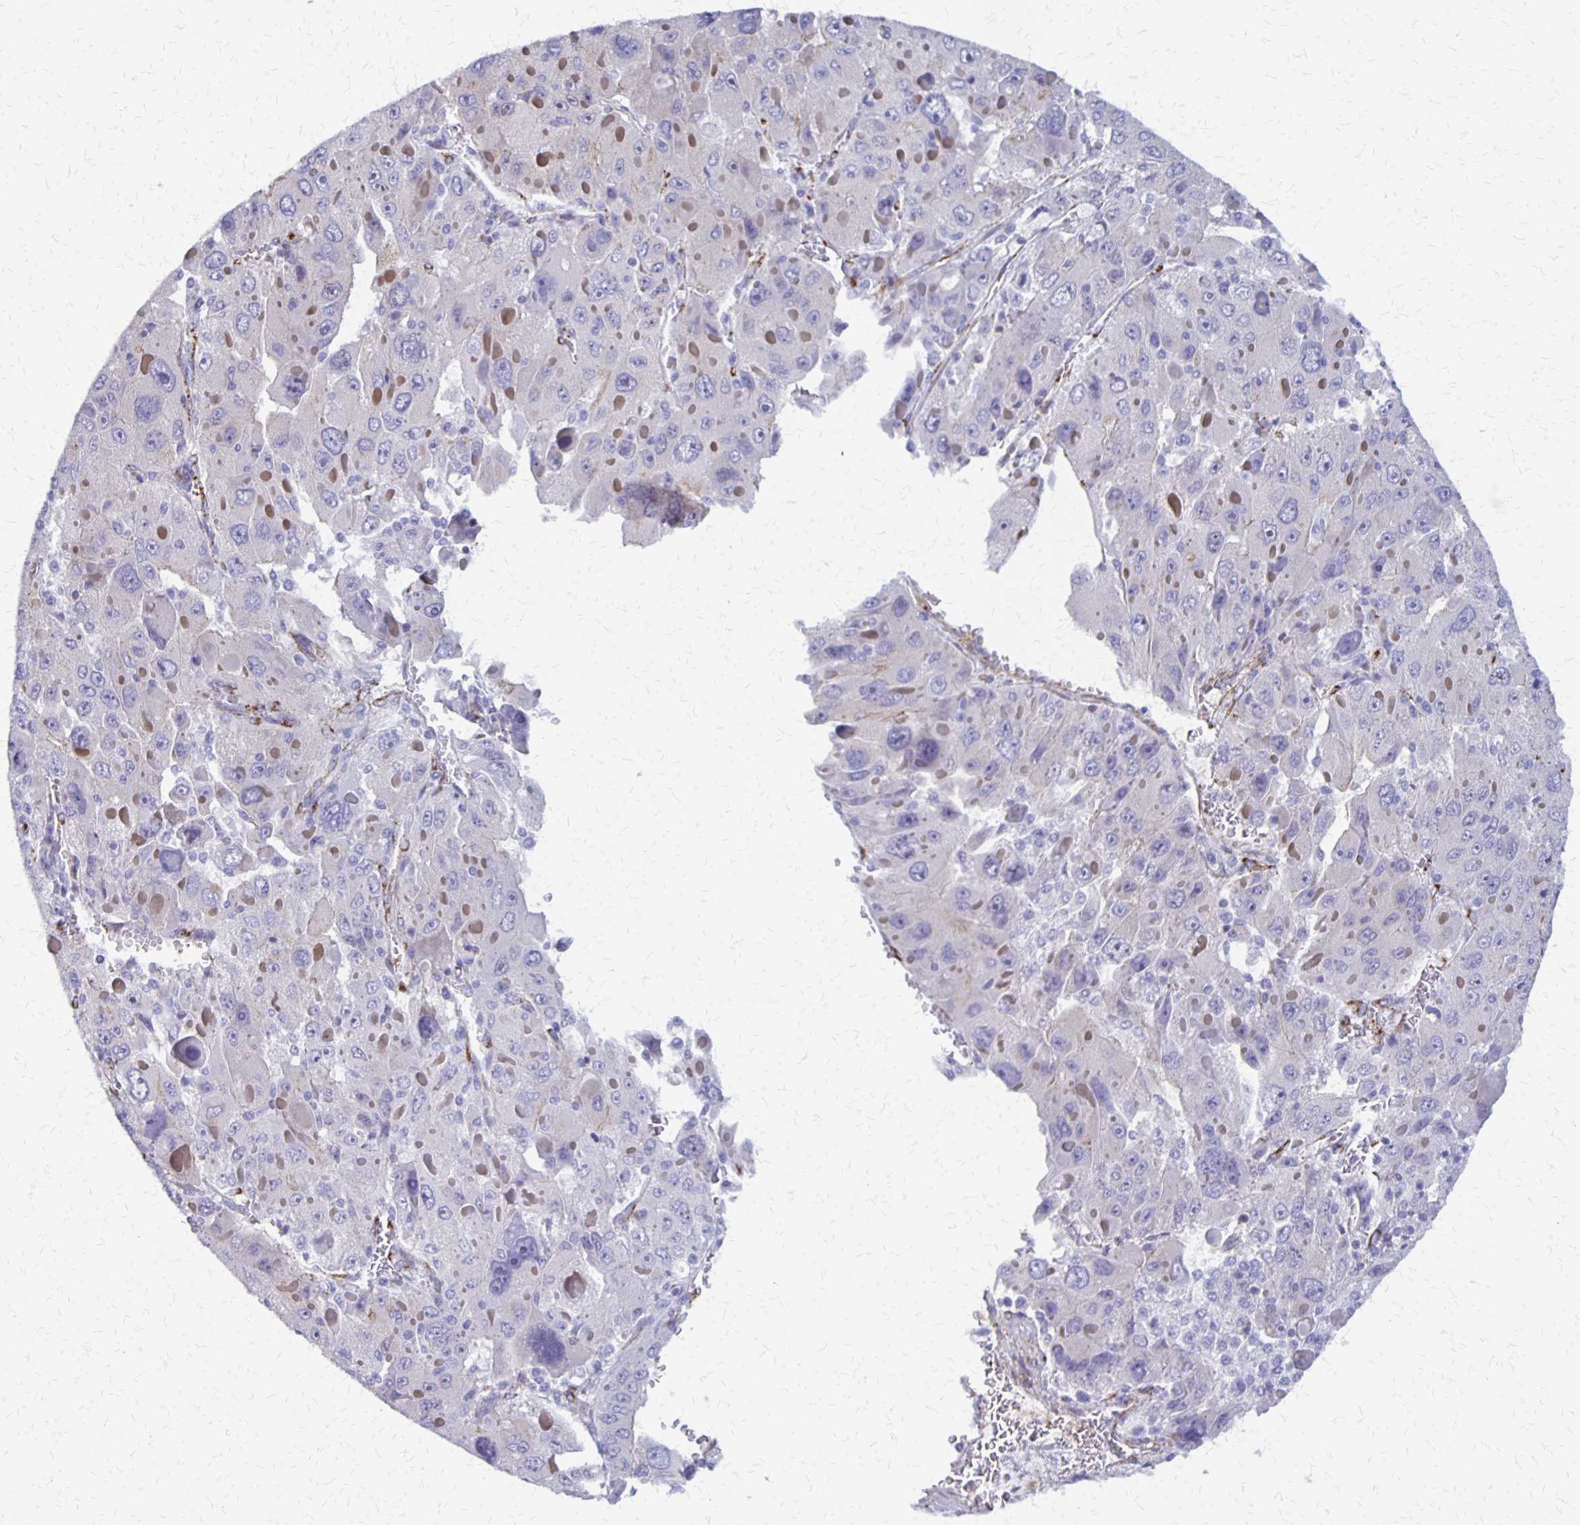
{"staining": {"intensity": "negative", "quantity": "none", "location": "none"}, "tissue": "liver cancer", "cell_type": "Tumor cells", "image_type": "cancer", "snomed": [{"axis": "morphology", "description": "Carcinoma, Hepatocellular, NOS"}, {"axis": "topography", "description": "Liver"}], "caption": "The micrograph displays no staining of tumor cells in hepatocellular carcinoma (liver).", "gene": "SEPTIN5", "patient": {"sex": "female", "age": 41}}